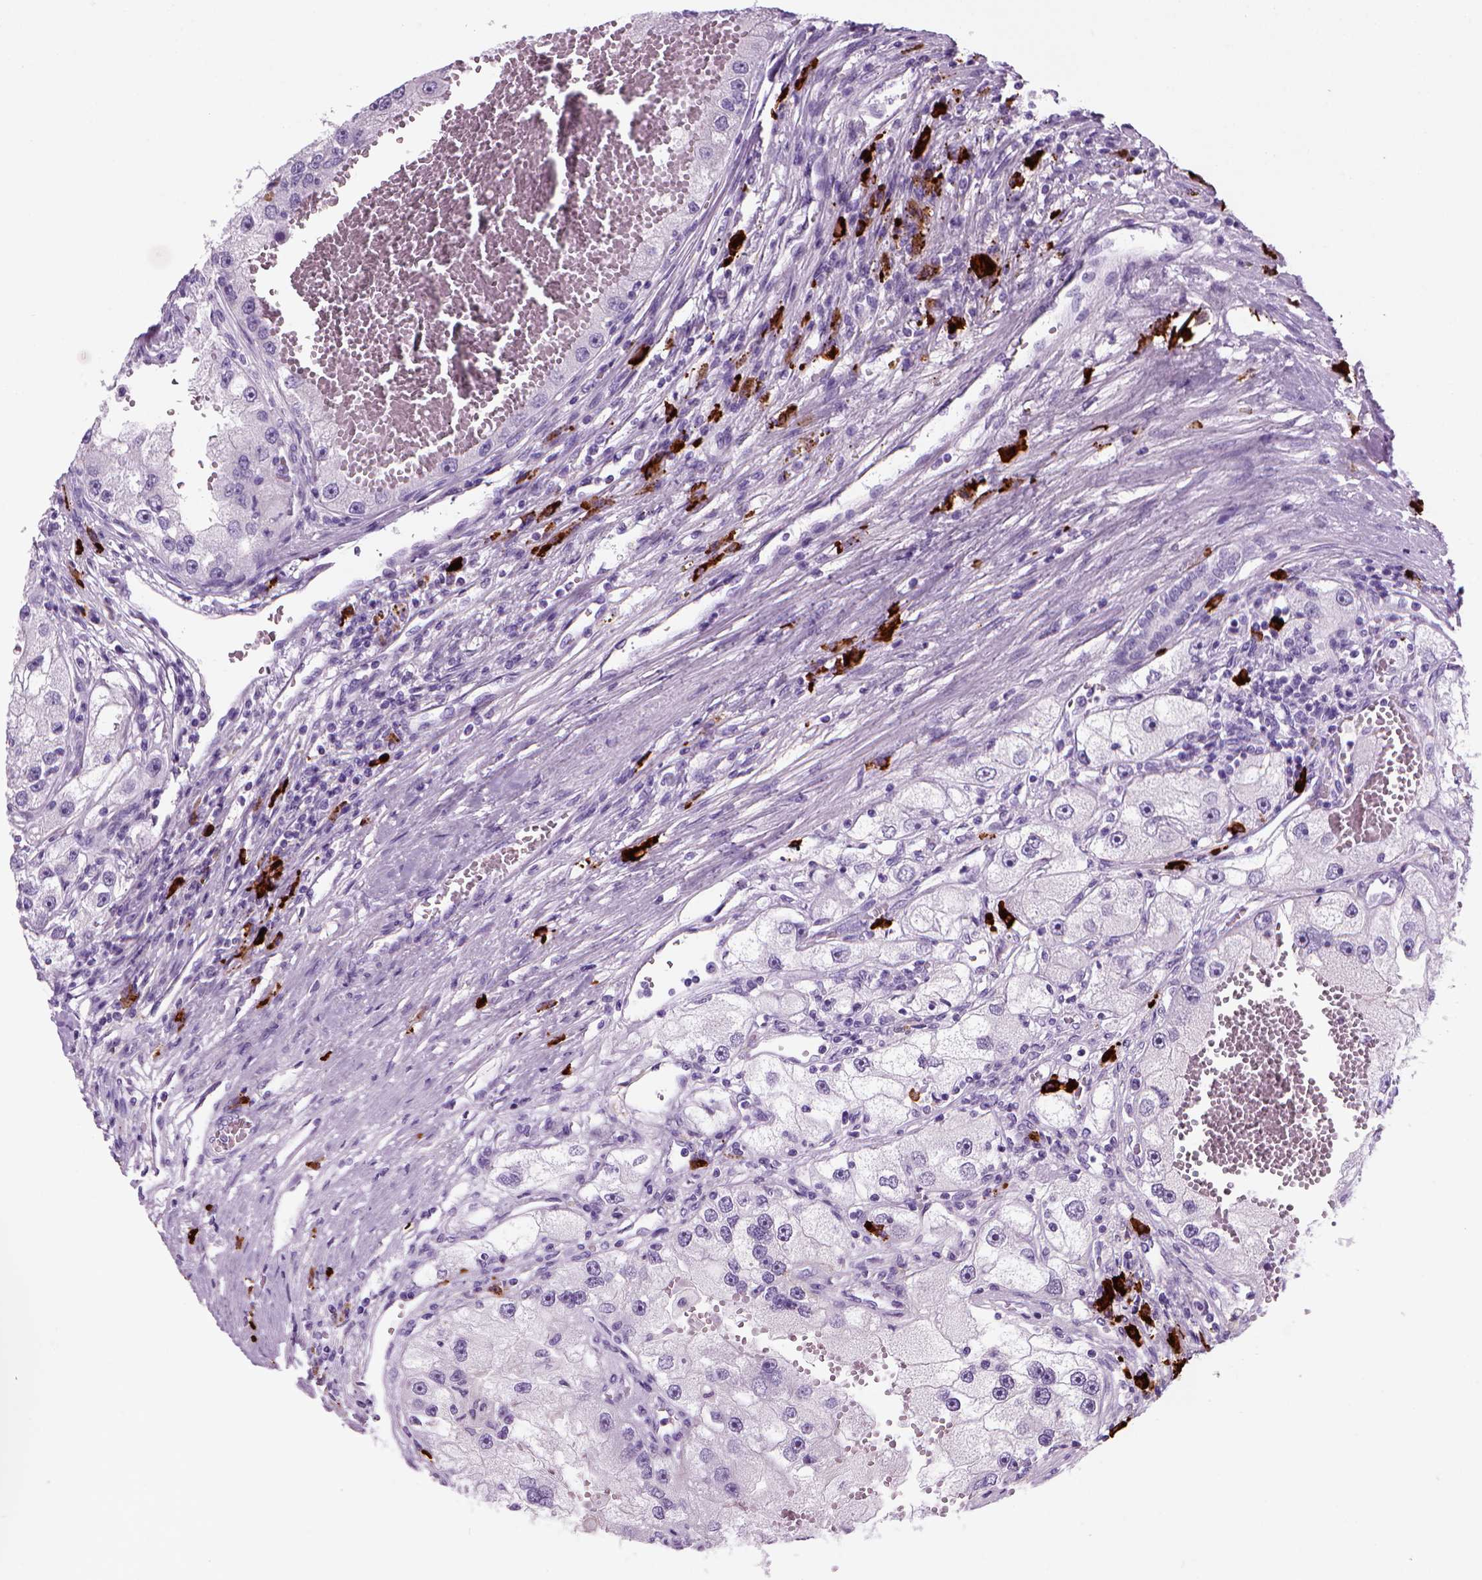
{"staining": {"intensity": "negative", "quantity": "none", "location": "none"}, "tissue": "renal cancer", "cell_type": "Tumor cells", "image_type": "cancer", "snomed": [{"axis": "morphology", "description": "Adenocarcinoma, NOS"}, {"axis": "topography", "description": "Kidney"}], "caption": "Renal cancer was stained to show a protein in brown. There is no significant staining in tumor cells.", "gene": "MZB1", "patient": {"sex": "male", "age": 63}}